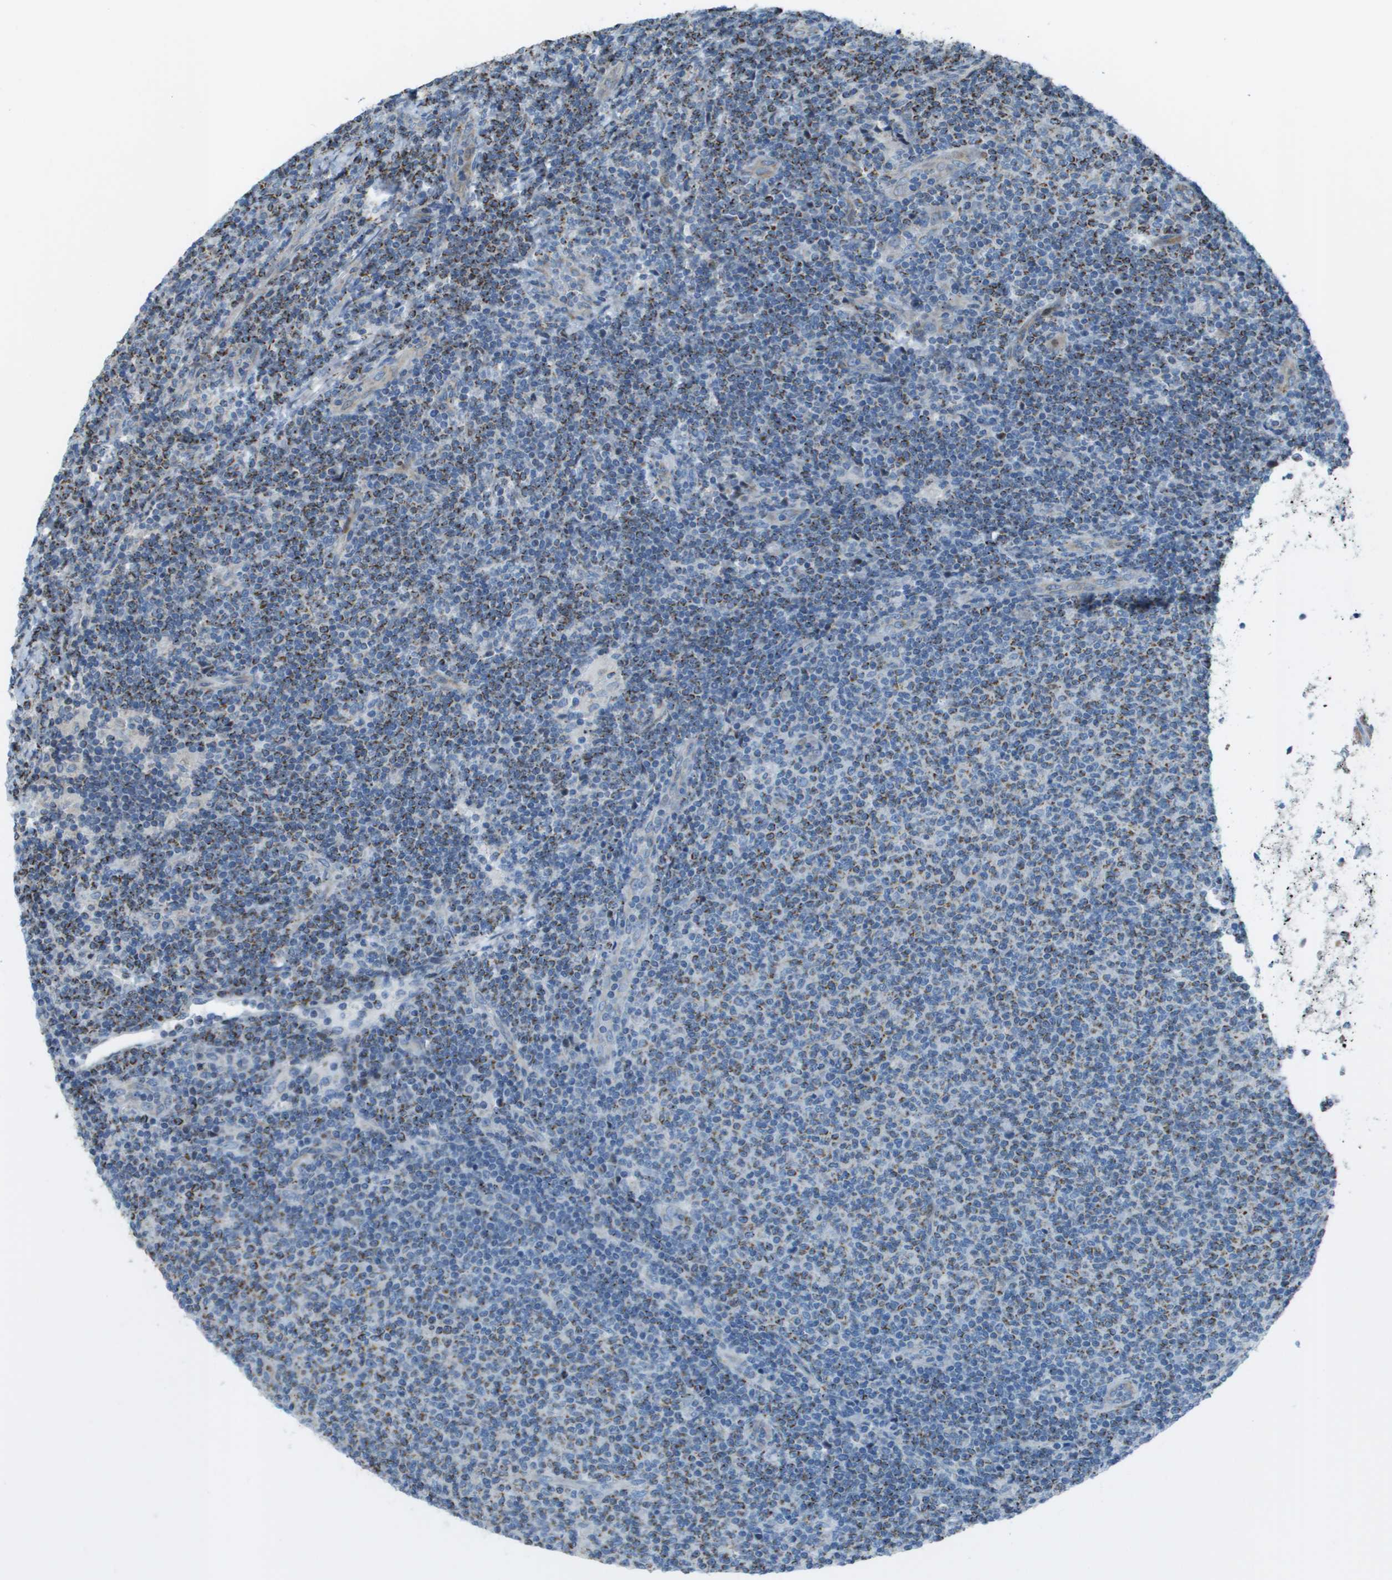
{"staining": {"intensity": "moderate", "quantity": "25%-75%", "location": "cytoplasmic/membranous"}, "tissue": "lymphoma", "cell_type": "Tumor cells", "image_type": "cancer", "snomed": [{"axis": "morphology", "description": "Malignant lymphoma, non-Hodgkin's type, Low grade"}, {"axis": "topography", "description": "Lymph node"}], "caption": "IHC of low-grade malignant lymphoma, non-Hodgkin's type demonstrates medium levels of moderate cytoplasmic/membranous expression in about 25%-75% of tumor cells.", "gene": "MGAT3", "patient": {"sex": "male", "age": 66}}